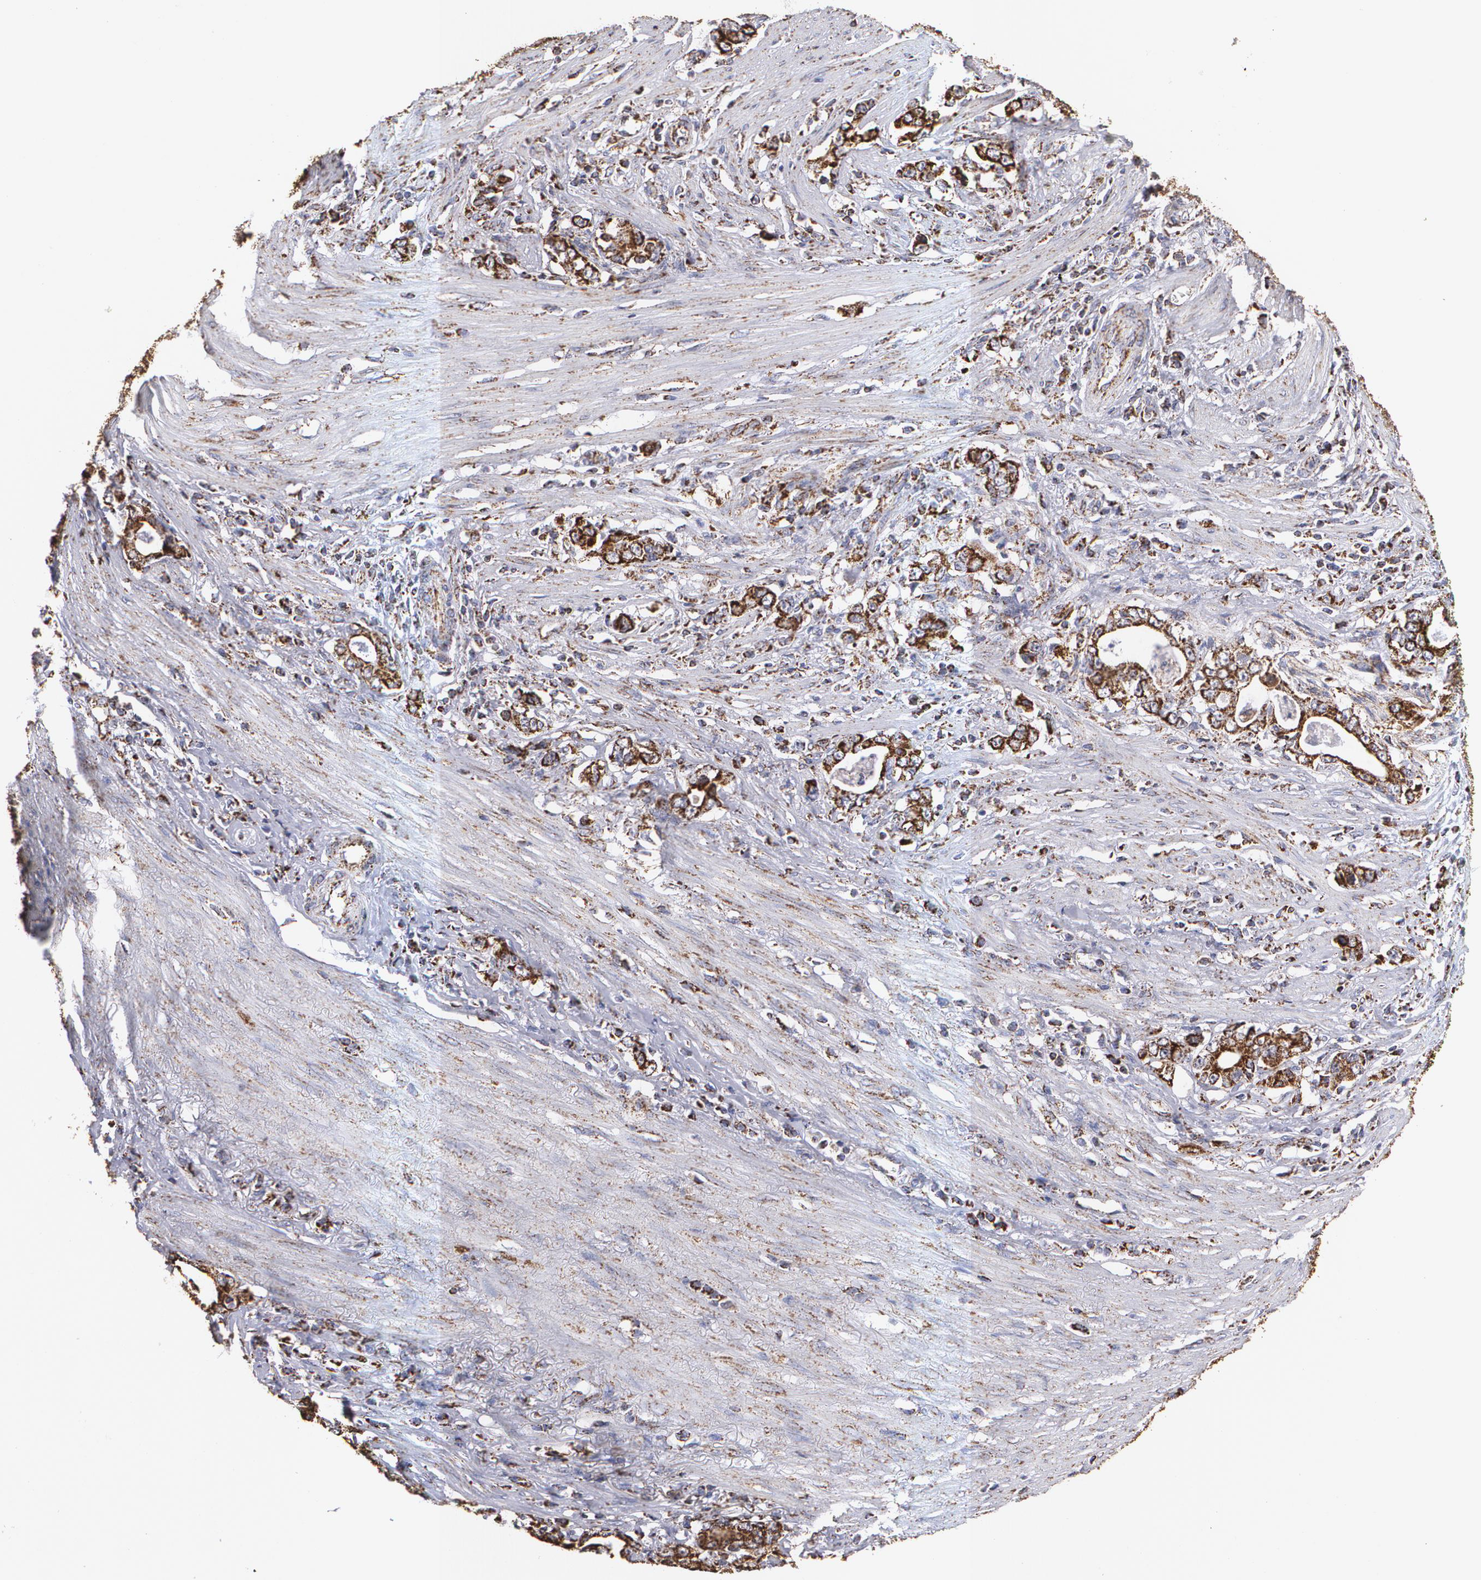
{"staining": {"intensity": "moderate", "quantity": ">75%", "location": "cytoplasmic/membranous"}, "tissue": "stomach cancer", "cell_type": "Tumor cells", "image_type": "cancer", "snomed": [{"axis": "morphology", "description": "Adenocarcinoma, NOS"}, {"axis": "topography", "description": "Stomach, lower"}], "caption": "The micrograph reveals immunohistochemical staining of stomach cancer. There is moderate cytoplasmic/membranous staining is present in approximately >75% of tumor cells. The protein is stained brown, and the nuclei are stained in blue (DAB (3,3'-diaminobenzidine) IHC with brightfield microscopy, high magnification).", "gene": "HSPD1", "patient": {"sex": "female", "age": 72}}